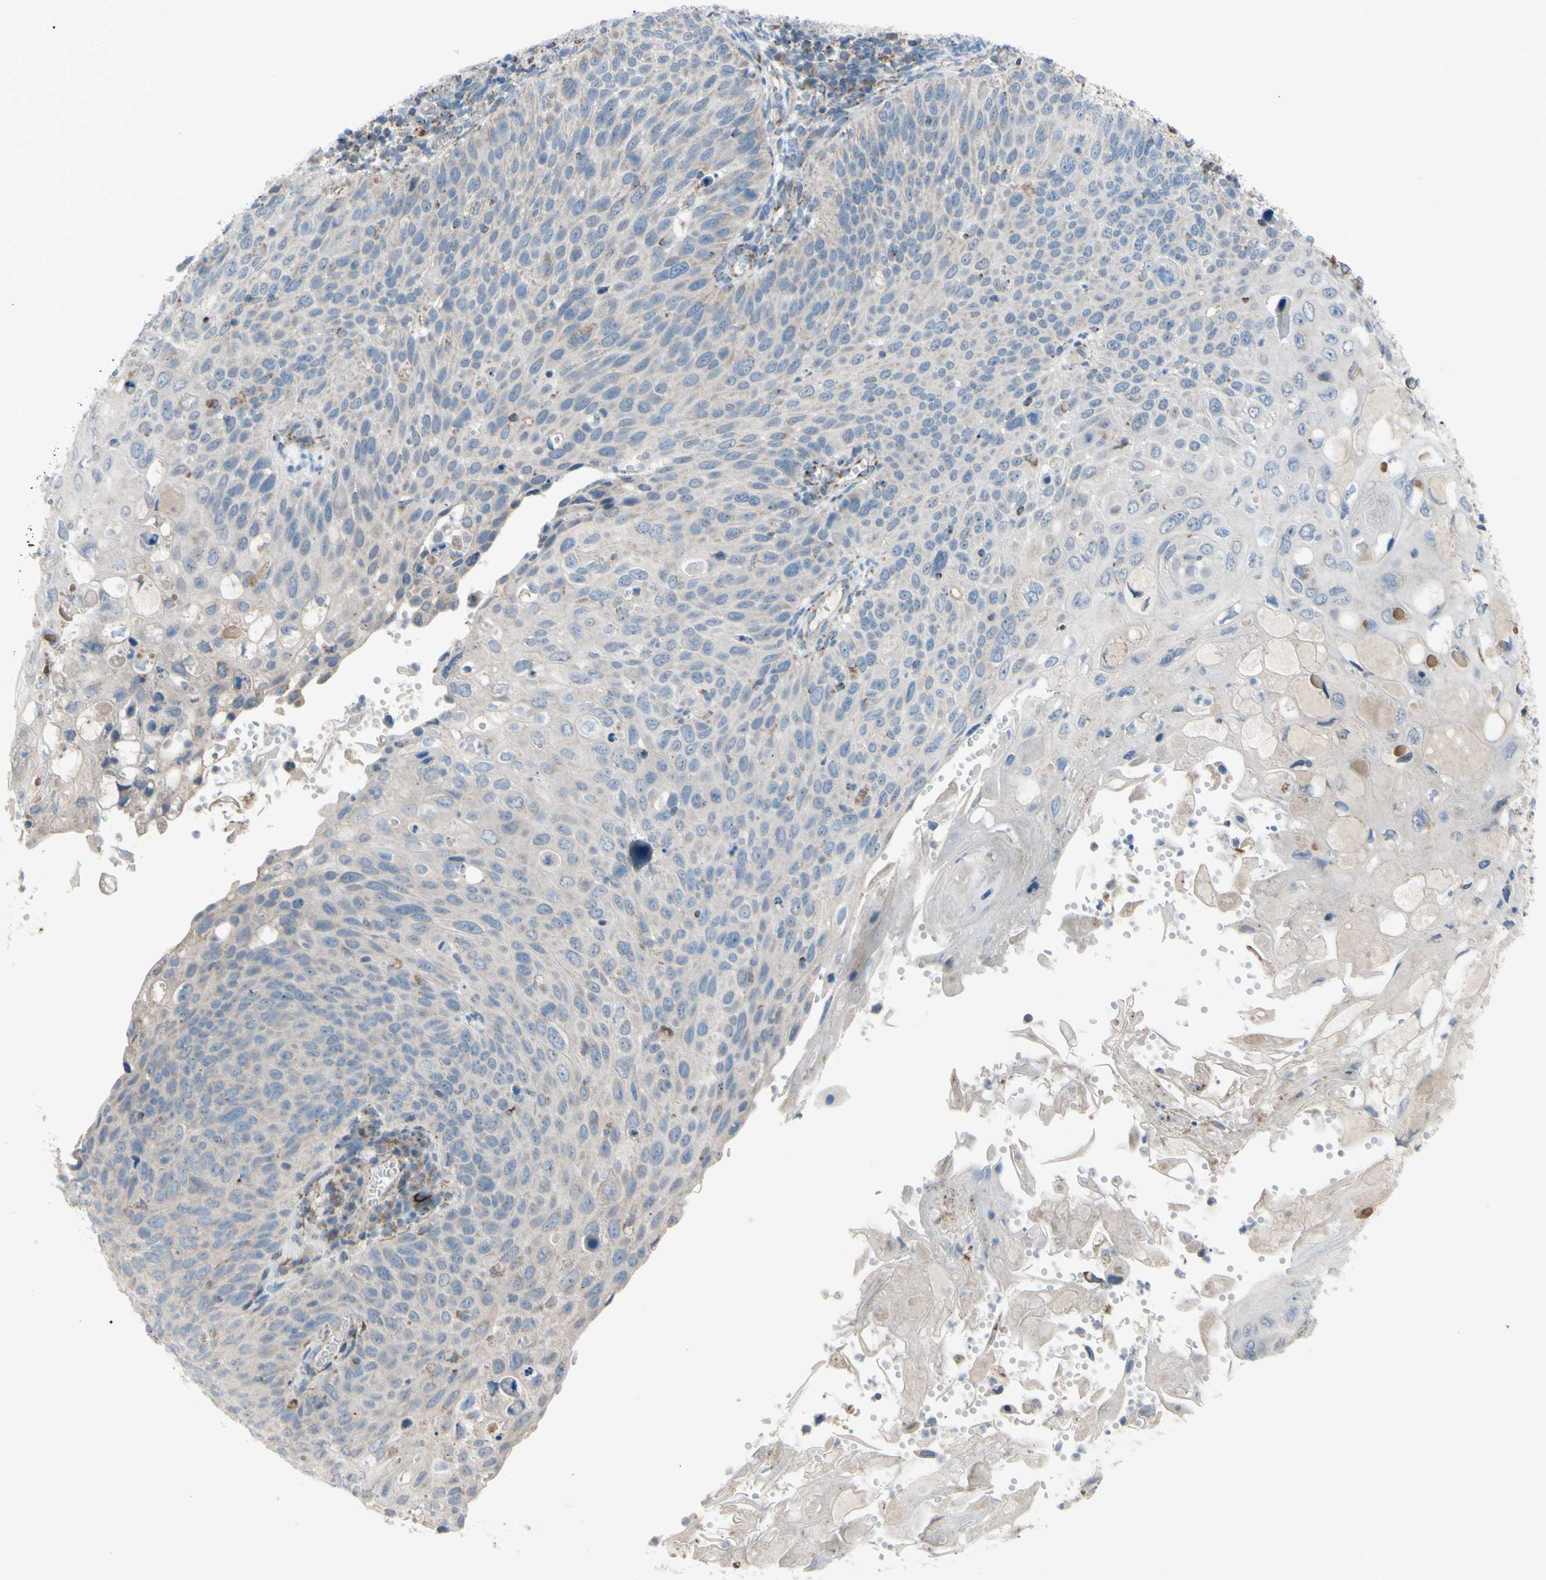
{"staining": {"intensity": "weak", "quantity": "25%-75%", "location": "cytoplasmic/membranous"}, "tissue": "cervical cancer", "cell_type": "Tumor cells", "image_type": "cancer", "snomed": [{"axis": "morphology", "description": "Squamous cell carcinoma, NOS"}, {"axis": "topography", "description": "Cervix"}], "caption": "DAB (3,3'-diaminobenzidine) immunohistochemical staining of cervical squamous cell carcinoma shows weak cytoplasmic/membranous protein staining in about 25%-75% of tumor cells.", "gene": "GLT8D1", "patient": {"sex": "female", "age": 70}}